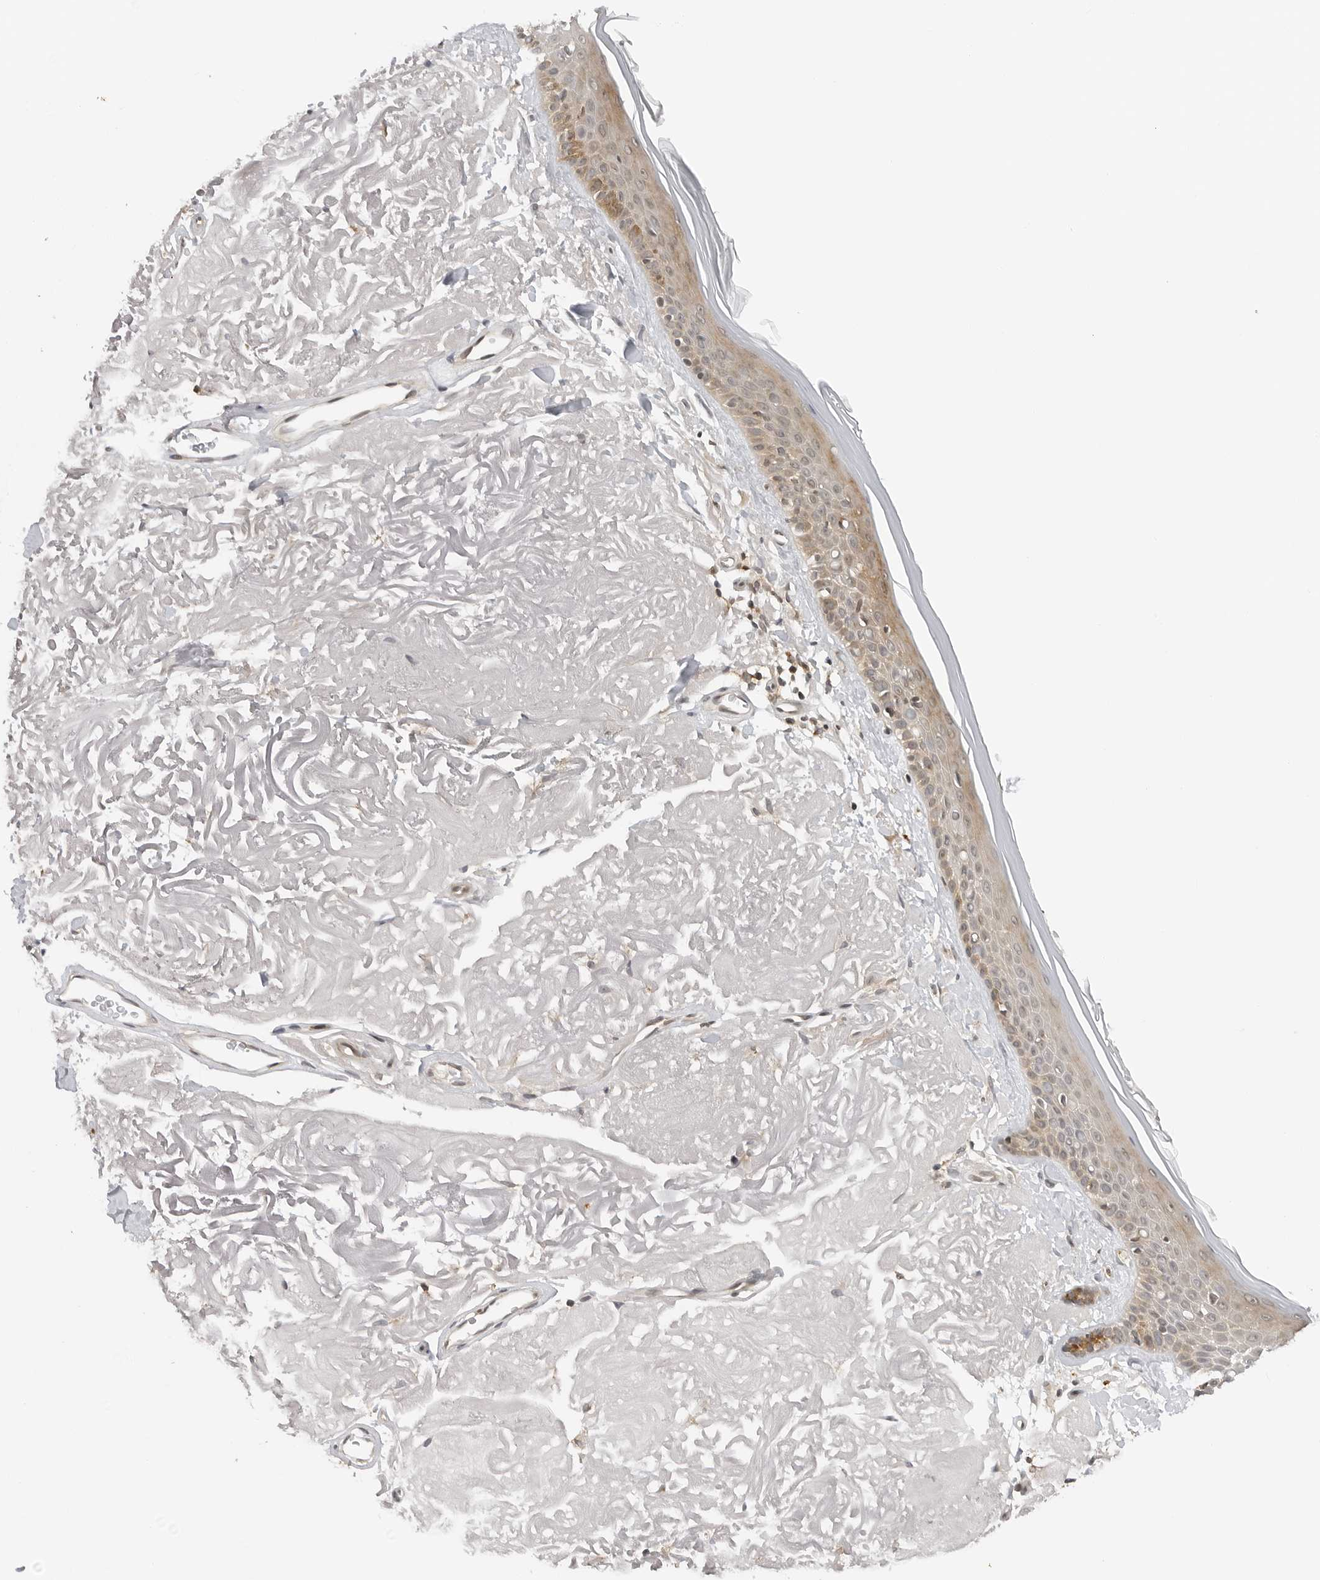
{"staining": {"intensity": "negative", "quantity": "none", "location": "none"}, "tissue": "skin", "cell_type": "Fibroblasts", "image_type": "normal", "snomed": [{"axis": "morphology", "description": "Normal tissue, NOS"}, {"axis": "topography", "description": "Skin"}, {"axis": "topography", "description": "Skeletal muscle"}], "caption": "Protein analysis of unremarkable skin shows no significant staining in fibroblasts. The staining is performed using DAB brown chromogen with nuclei counter-stained in using hematoxylin.", "gene": "MAP2K5", "patient": {"sex": "male", "age": 83}}